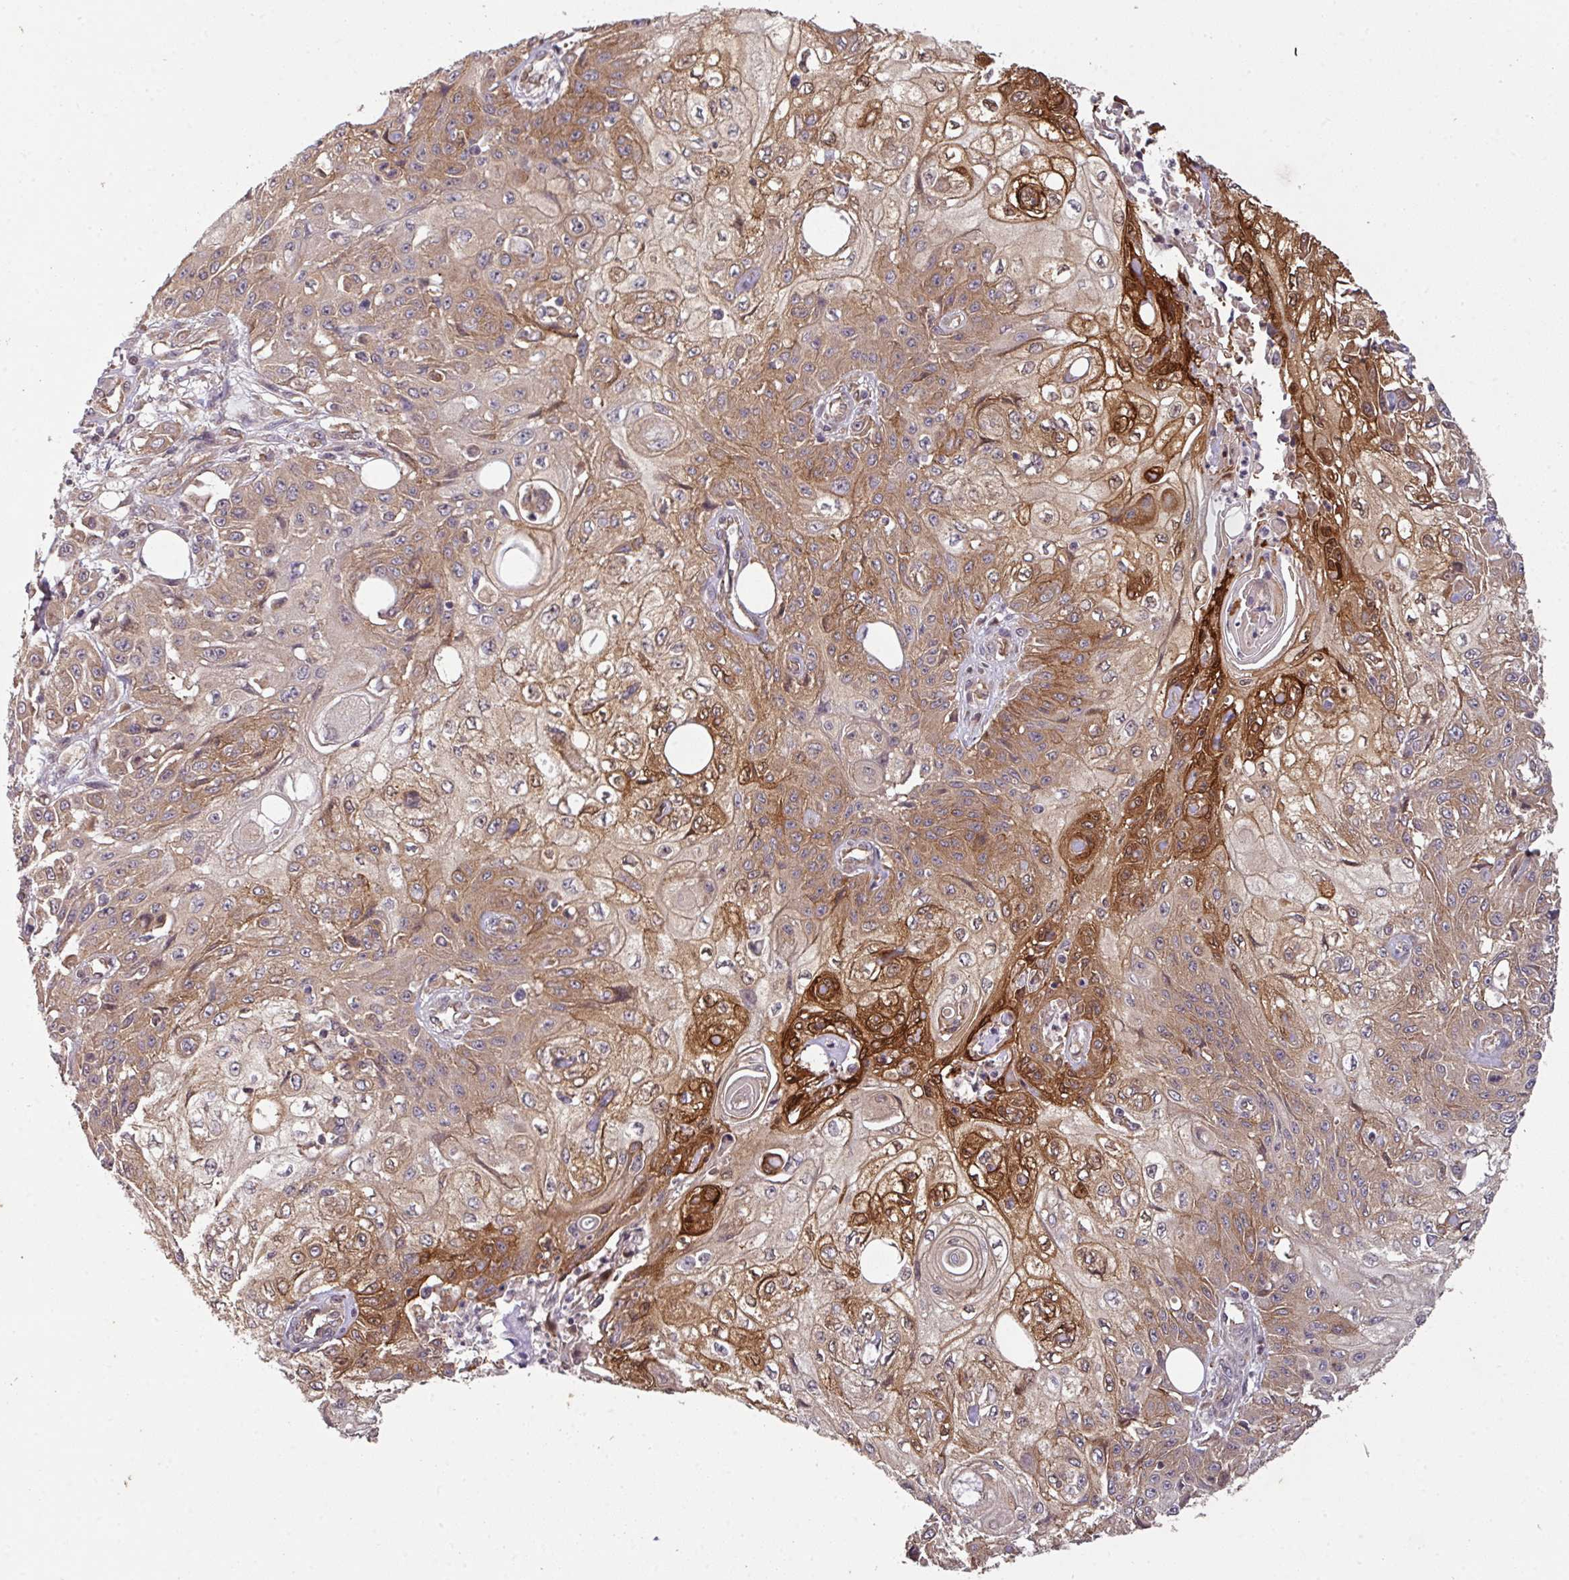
{"staining": {"intensity": "moderate", "quantity": "25%-75%", "location": "cytoplasmic/membranous"}, "tissue": "skin cancer", "cell_type": "Tumor cells", "image_type": "cancer", "snomed": [{"axis": "morphology", "description": "Squamous cell carcinoma, NOS"}, {"axis": "morphology", "description": "Squamous cell carcinoma, metastatic, NOS"}, {"axis": "topography", "description": "Skin"}, {"axis": "topography", "description": "Lymph node"}], "caption": "Immunohistochemistry histopathology image of skin squamous cell carcinoma stained for a protein (brown), which demonstrates medium levels of moderate cytoplasmic/membranous staining in approximately 25%-75% of tumor cells.", "gene": "CYFIP2", "patient": {"sex": "male", "age": 75}}